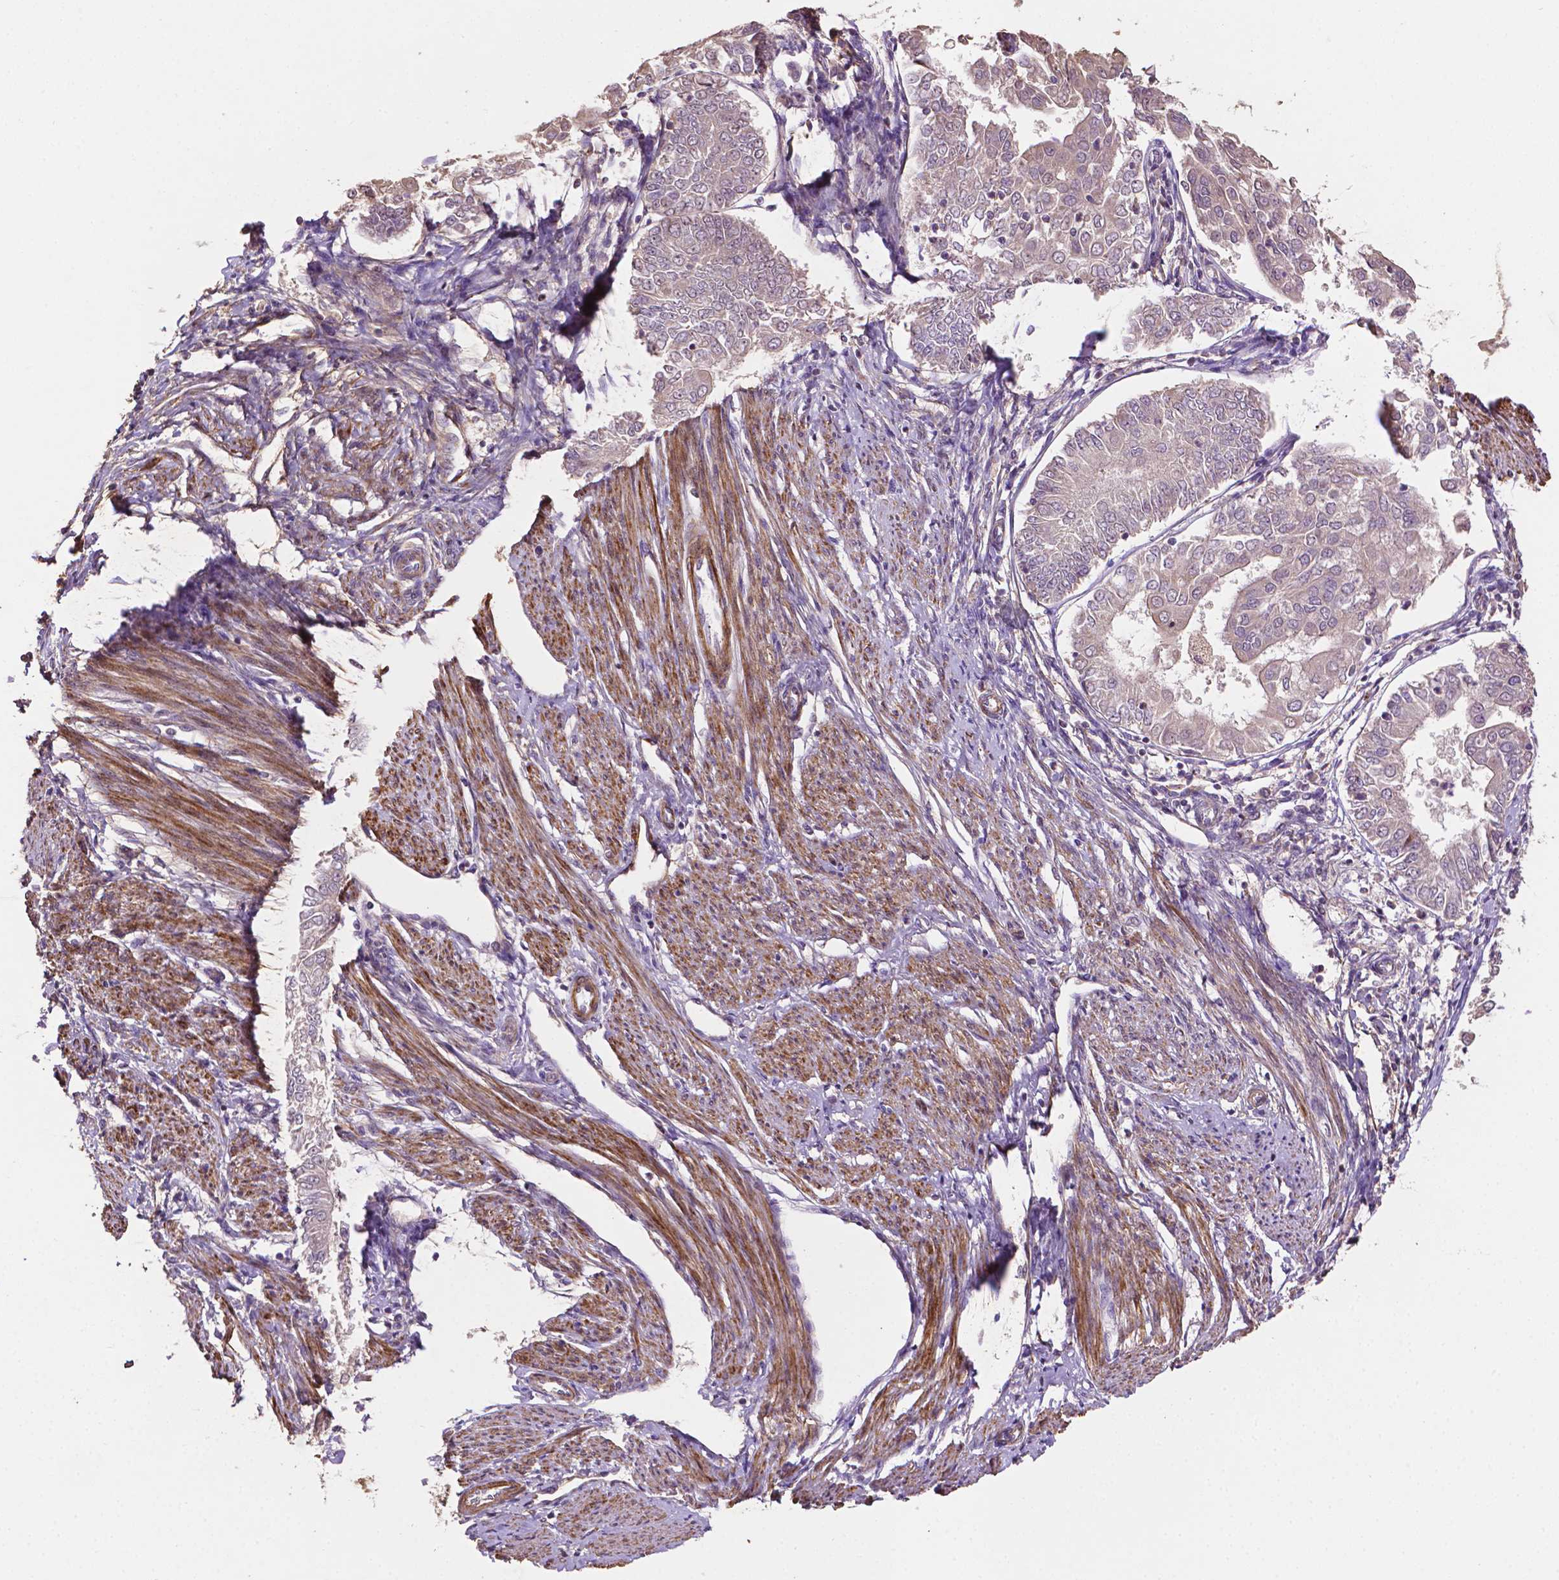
{"staining": {"intensity": "negative", "quantity": "none", "location": "none"}, "tissue": "endometrial cancer", "cell_type": "Tumor cells", "image_type": "cancer", "snomed": [{"axis": "morphology", "description": "Adenocarcinoma, NOS"}, {"axis": "topography", "description": "Endometrium"}], "caption": "This is a micrograph of immunohistochemistry staining of endometrial cancer, which shows no staining in tumor cells.", "gene": "LRR1", "patient": {"sex": "female", "age": 68}}